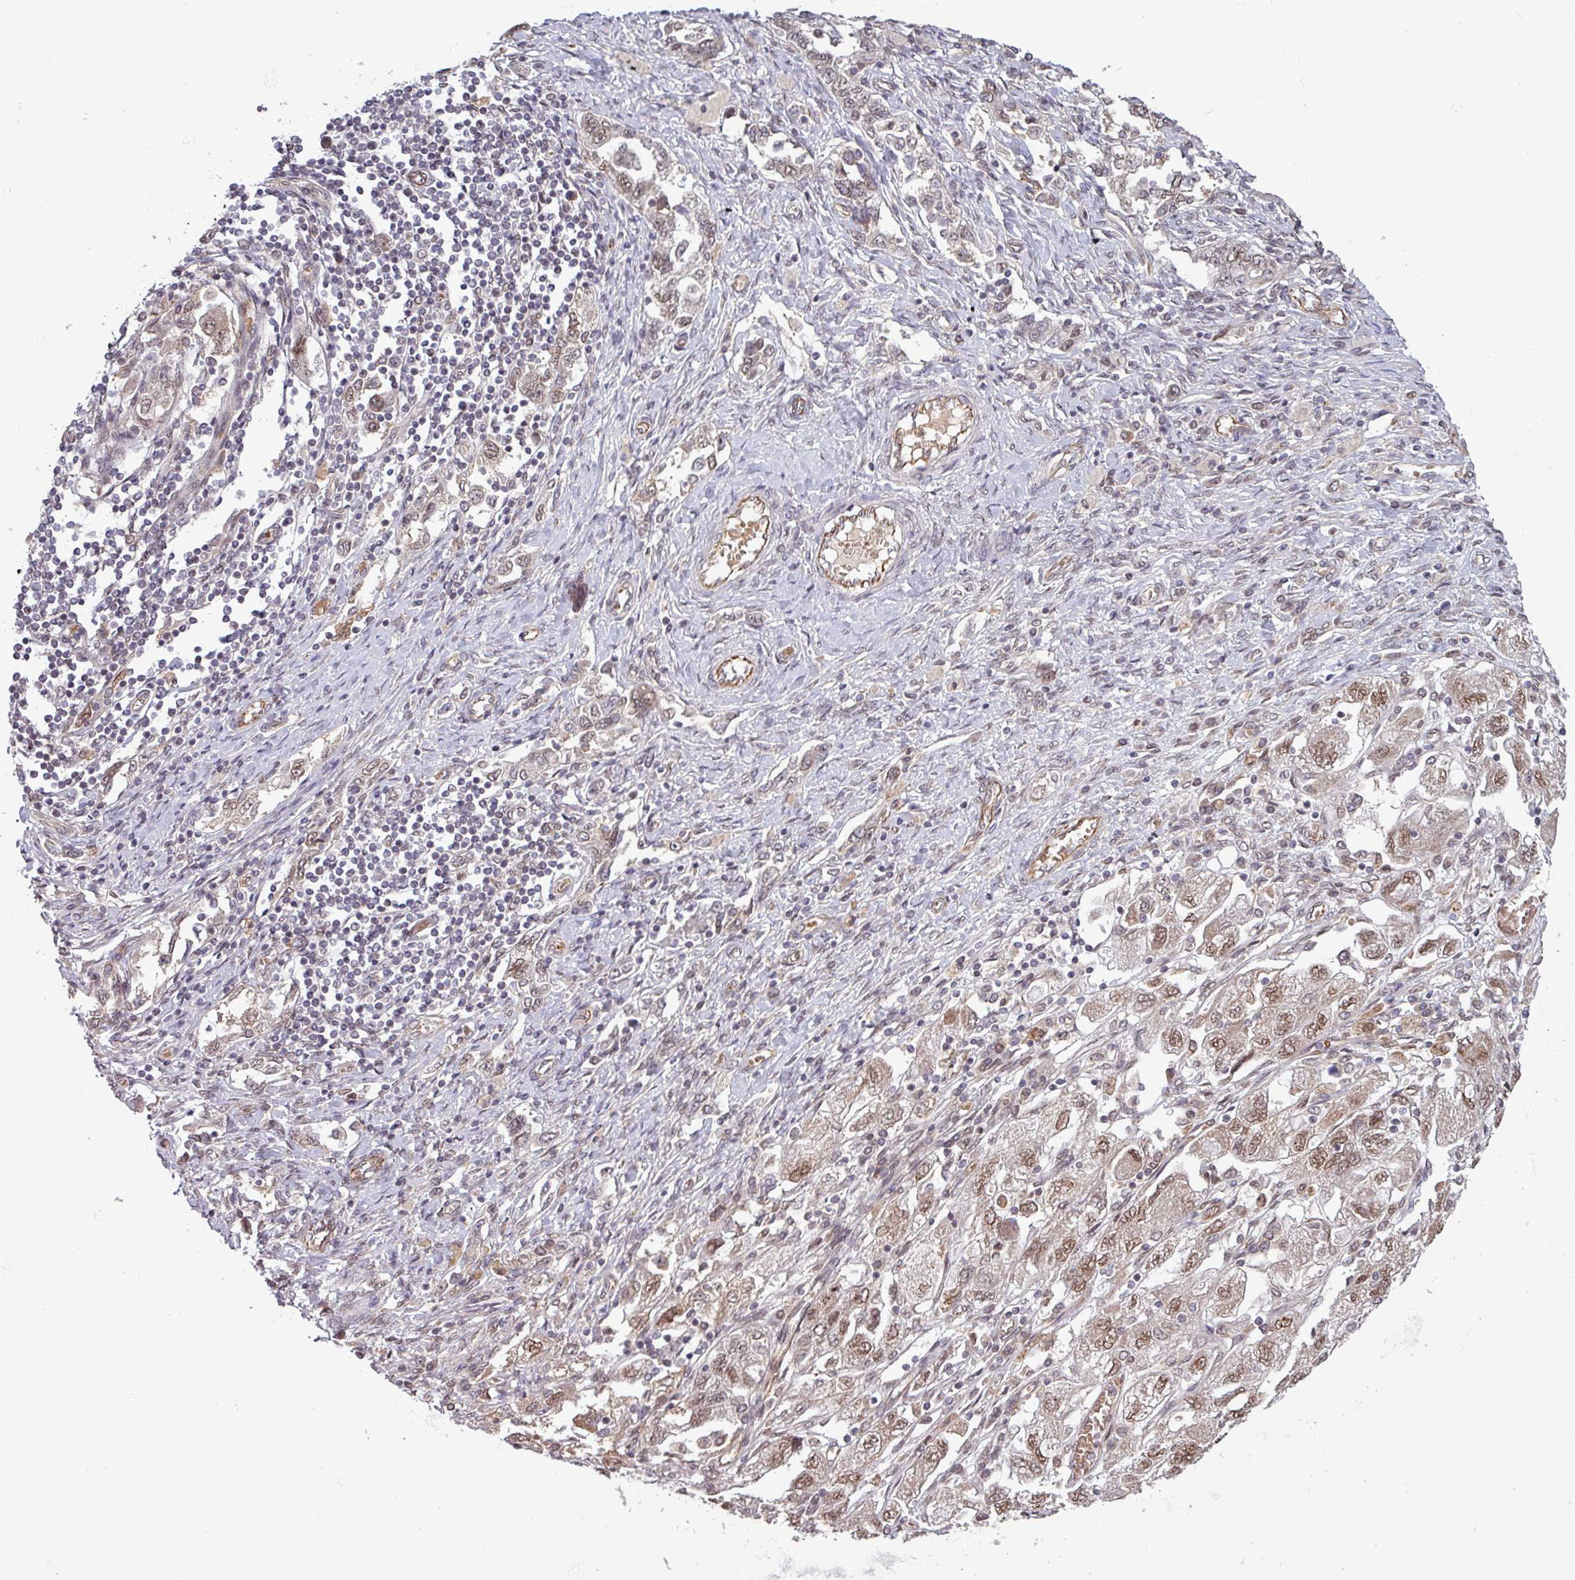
{"staining": {"intensity": "weak", "quantity": ">75%", "location": "cytoplasmic/membranous,nuclear"}, "tissue": "ovarian cancer", "cell_type": "Tumor cells", "image_type": "cancer", "snomed": [{"axis": "morphology", "description": "Carcinoma, NOS"}, {"axis": "morphology", "description": "Cystadenocarcinoma, serous, NOS"}, {"axis": "topography", "description": "Ovary"}], "caption": "Approximately >75% of tumor cells in ovarian carcinoma display weak cytoplasmic/membranous and nuclear protein expression as visualized by brown immunohistochemical staining.", "gene": "RBM4B", "patient": {"sex": "female", "age": 69}}